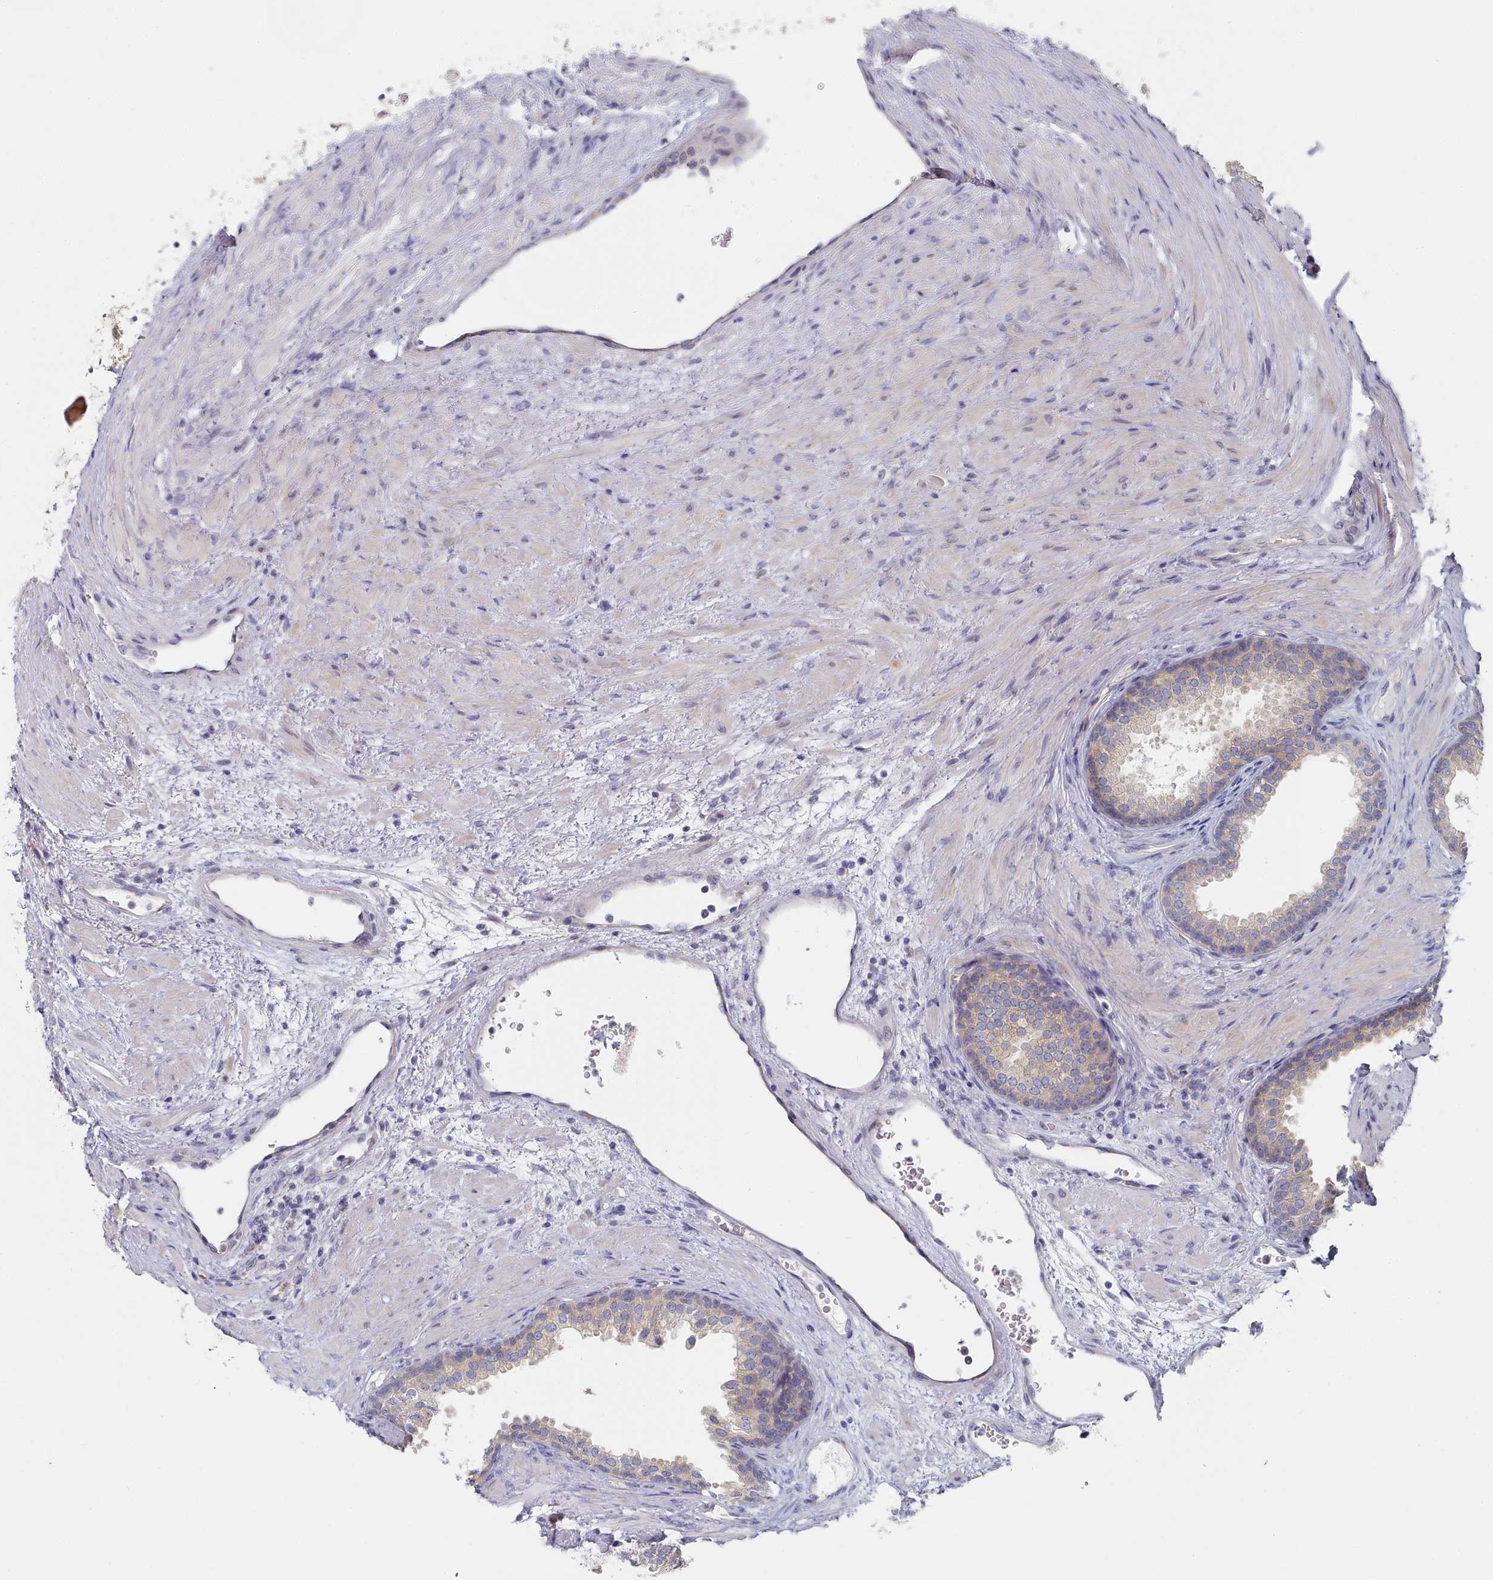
{"staining": {"intensity": "weak", "quantity": "25%-75%", "location": "cytoplasmic/membranous"}, "tissue": "prostate", "cell_type": "Glandular cells", "image_type": "normal", "snomed": [{"axis": "morphology", "description": "Normal tissue, NOS"}, {"axis": "topography", "description": "Prostate"}], "caption": "Immunohistochemistry (IHC) of benign human prostate exhibits low levels of weak cytoplasmic/membranous expression in approximately 25%-75% of glandular cells.", "gene": "TYW1B", "patient": {"sex": "male", "age": 76}}